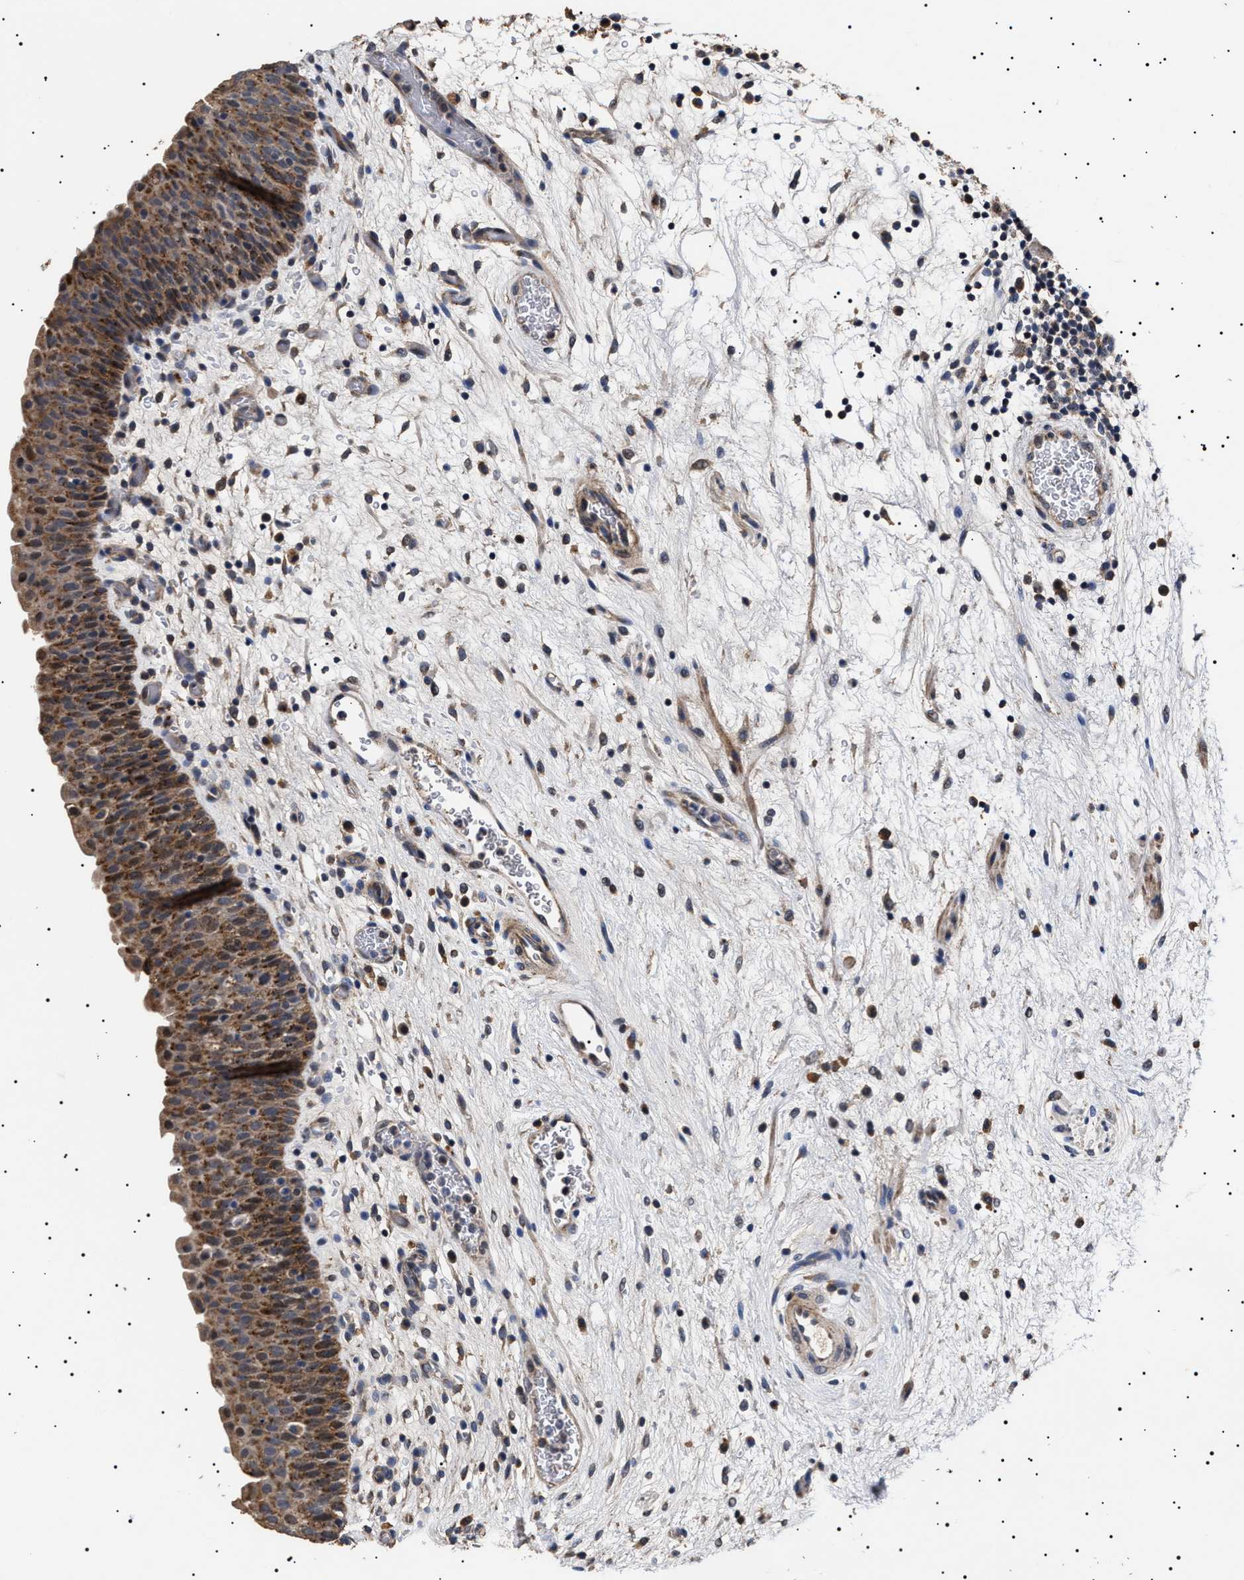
{"staining": {"intensity": "moderate", "quantity": ">75%", "location": "cytoplasmic/membranous"}, "tissue": "urinary bladder", "cell_type": "Urothelial cells", "image_type": "normal", "snomed": [{"axis": "morphology", "description": "Normal tissue, NOS"}, {"axis": "topography", "description": "Urinary bladder"}], "caption": "IHC photomicrograph of normal urinary bladder: urinary bladder stained using immunohistochemistry (IHC) exhibits medium levels of moderate protein expression localized specifically in the cytoplasmic/membranous of urothelial cells, appearing as a cytoplasmic/membranous brown color.", "gene": "RAB34", "patient": {"sex": "male", "age": 37}}